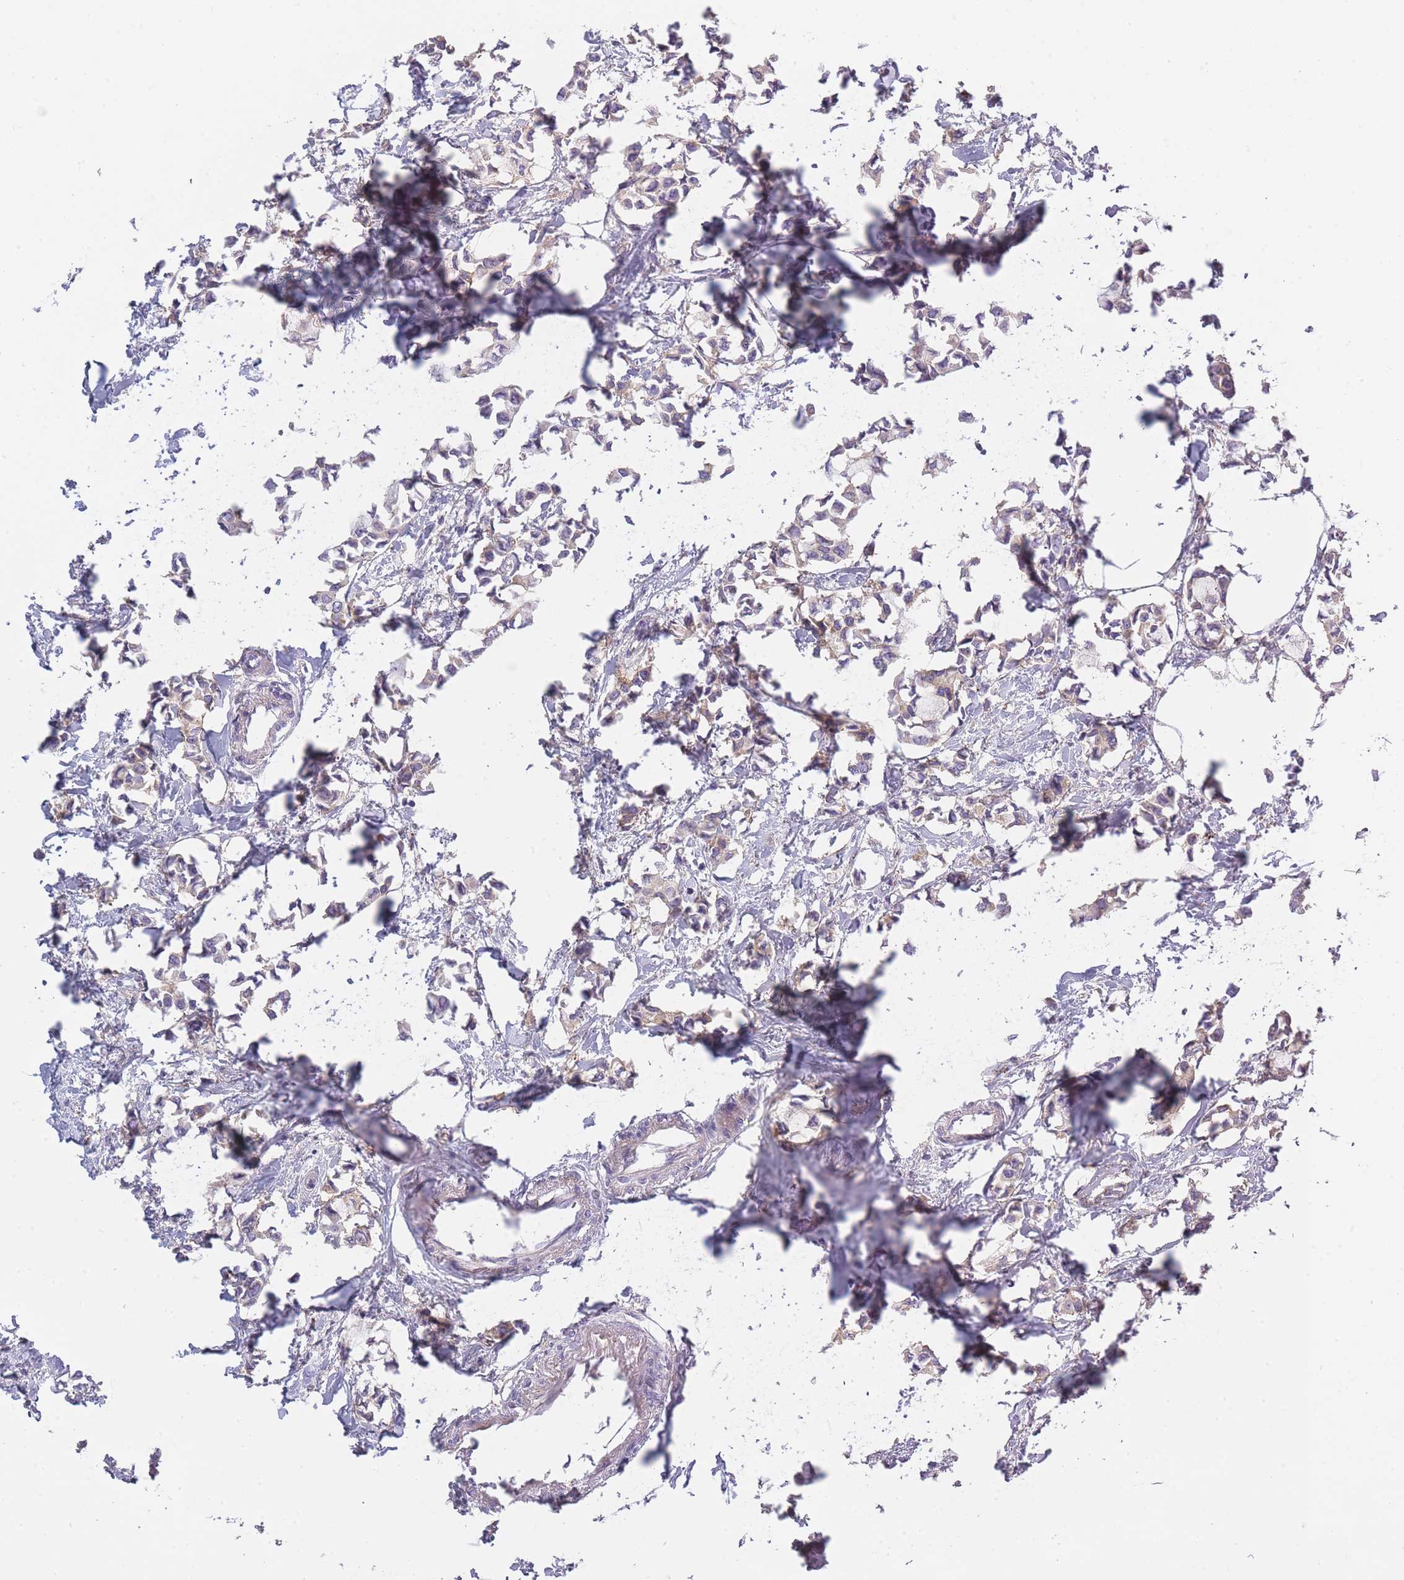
{"staining": {"intensity": "weak", "quantity": "<25%", "location": "cytoplasmic/membranous"}, "tissue": "breast cancer", "cell_type": "Tumor cells", "image_type": "cancer", "snomed": [{"axis": "morphology", "description": "Duct carcinoma"}, {"axis": "topography", "description": "Breast"}], "caption": "DAB immunohistochemical staining of breast cancer (intraductal carcinoma) reveals no significant staining in tumor cells.", "gene": "AP3M2", "patient": {"sex": "female", "age": 73}}